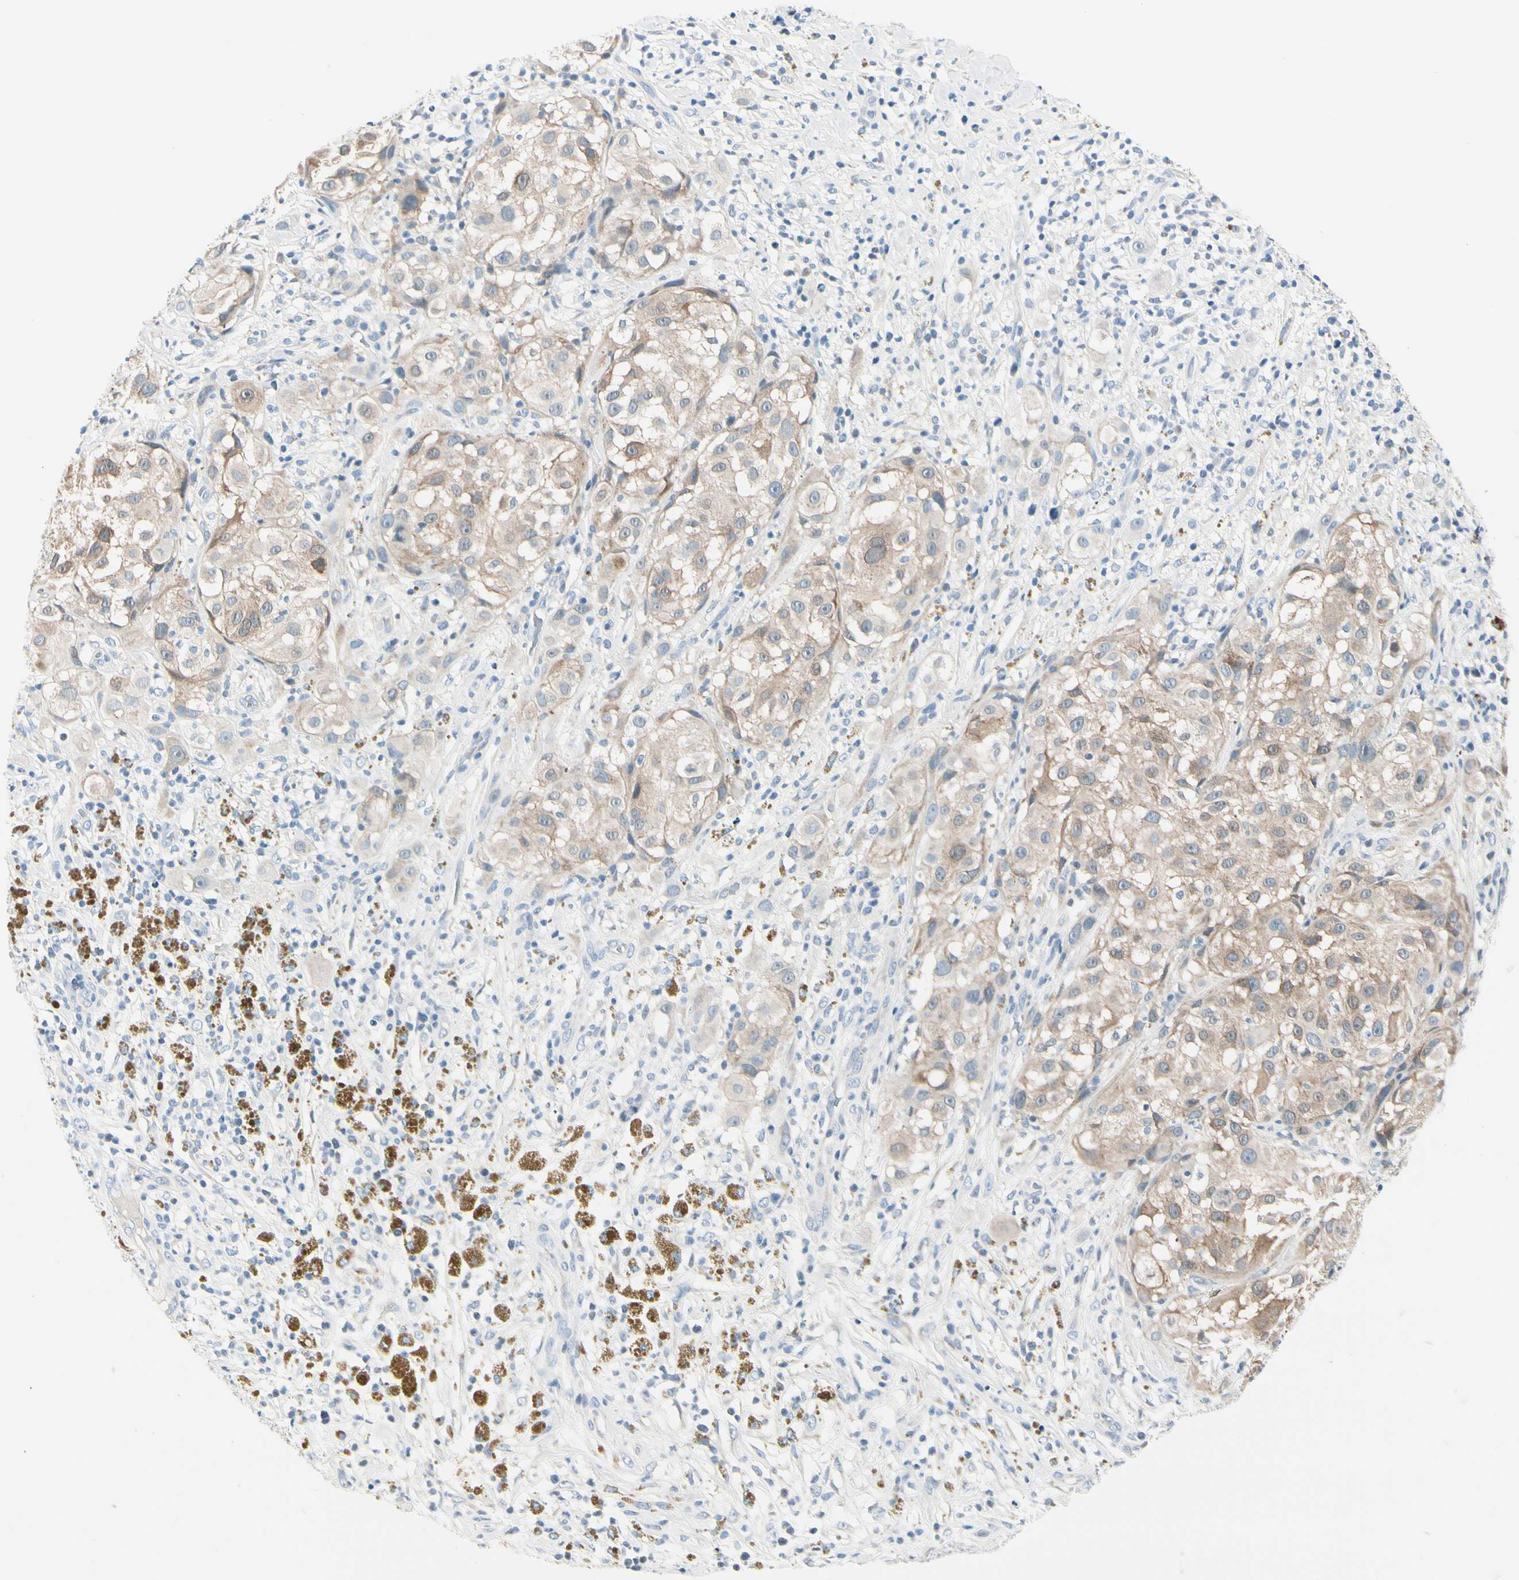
{"staining": {"intensity": "weak", "quantity": ">75%", "location": "cytoplasmic/membranous"}, "tissue": "melanoma", "cell_type": "Tumor cells", "image_type": "cancer", "snomed": [{"axis": "morphology", "description": "Necrosis, NOS"}, {"axis": "morphology", "description": "Malignant melanoma, NOS"}, {"axis": "topography", "description": "Skin"}], "caption": "The micrograph shows a brown stain indicating the presence of a protein in the cytoplasmic/membranous of tumor cells in malignant melanoma.", "gene": "PEBP1", "patient": {"sex": "female", "age": 87}}